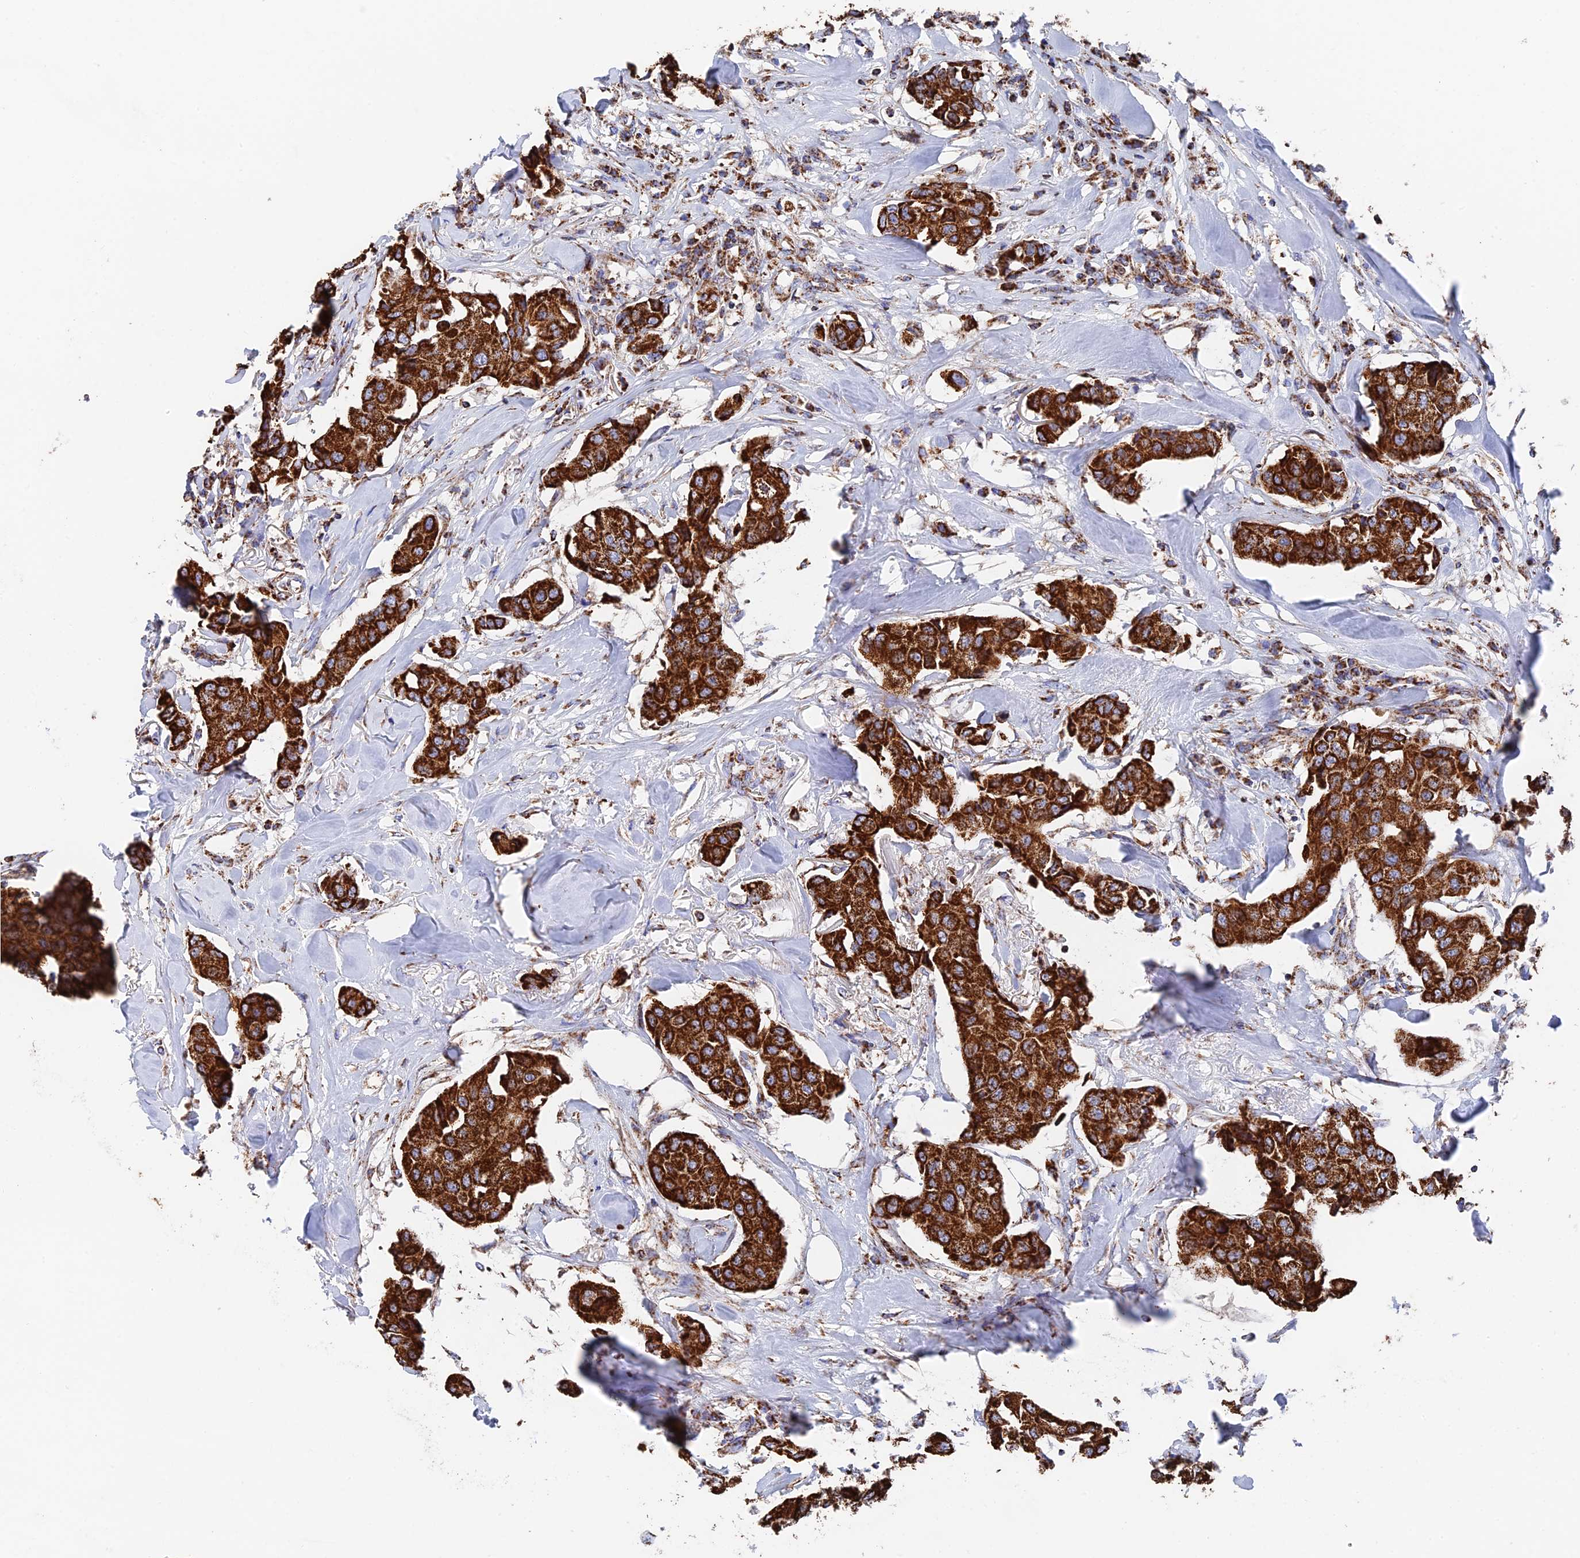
{"staining": {"intensity": "strong", "quantity": ">75%", "location": "cytoplasmic/membranous"}, "tissue": "breast cancer", "cell_type": "Tumor cells", "image_type": "cancer", "snomed": [{"axis": "morphology", "description": "Duct carcinoma"}, {"axis": "topography", "description": "Breast"}], "caption": "Immunohistochemical staining of breast cancer displays high levels of strong cytoplasmic/membranous expression in about >75% of tumor cells.", "gene": "HAUS8", "patient": {"sex": "female", "age": 80}}